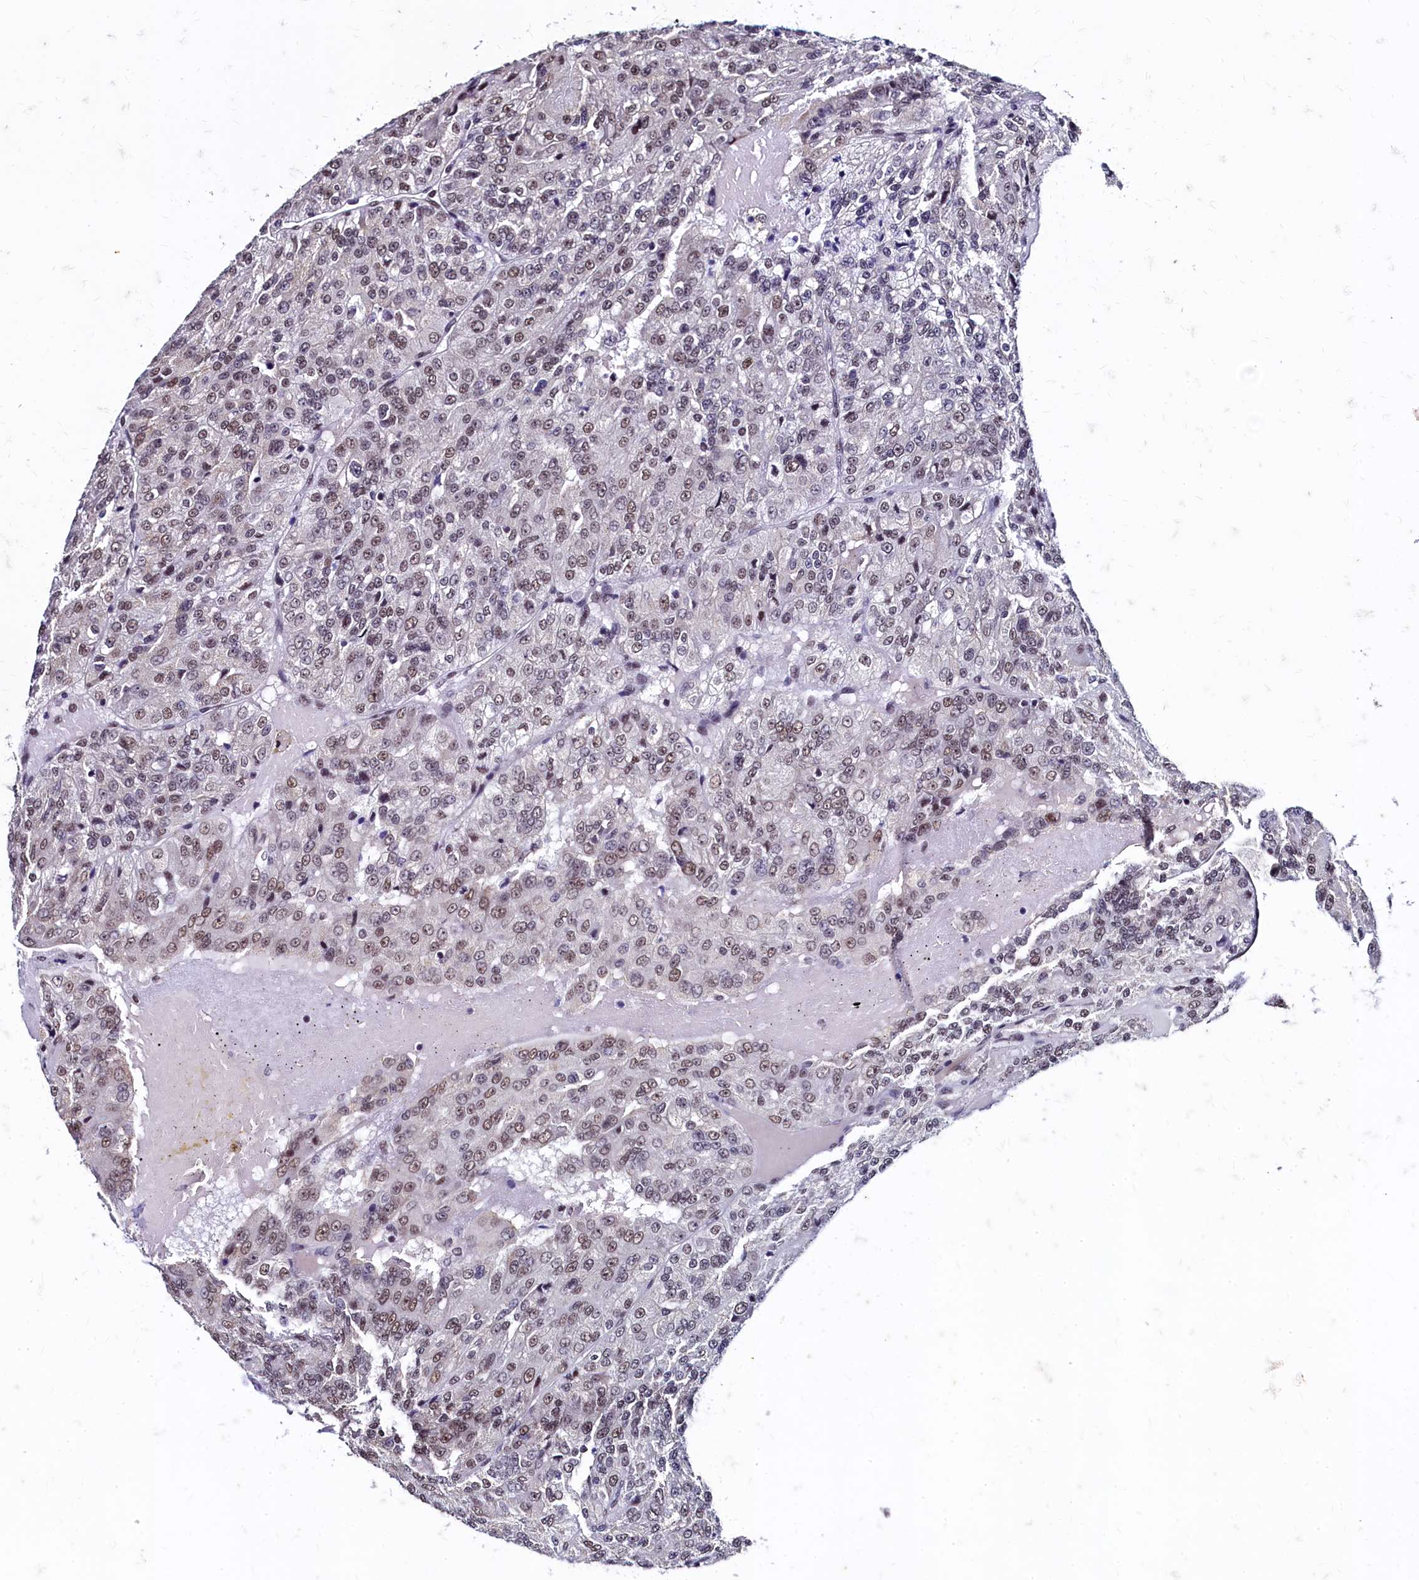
{"staining": {"intensity": "moderate", "quantity": "<25%", "location": "nuclear"}, "tissue": "renal cancer", "cell_type": "Tumor cells", "image_type": "cancer", "snomed": [{"axis": "morphology", "description": "Adenocarcinoma, NOS"}, {"axis": "topography", "description": "Kidney"}], "caption": "Brown immunohistochemical staining in human renal cancer (adenocarcinoma) reveals moderate nuclear staining in approximately <25% of tumor cells.", "gene": "CPSF7", "patient": {"sex": "female", "age": 63}}